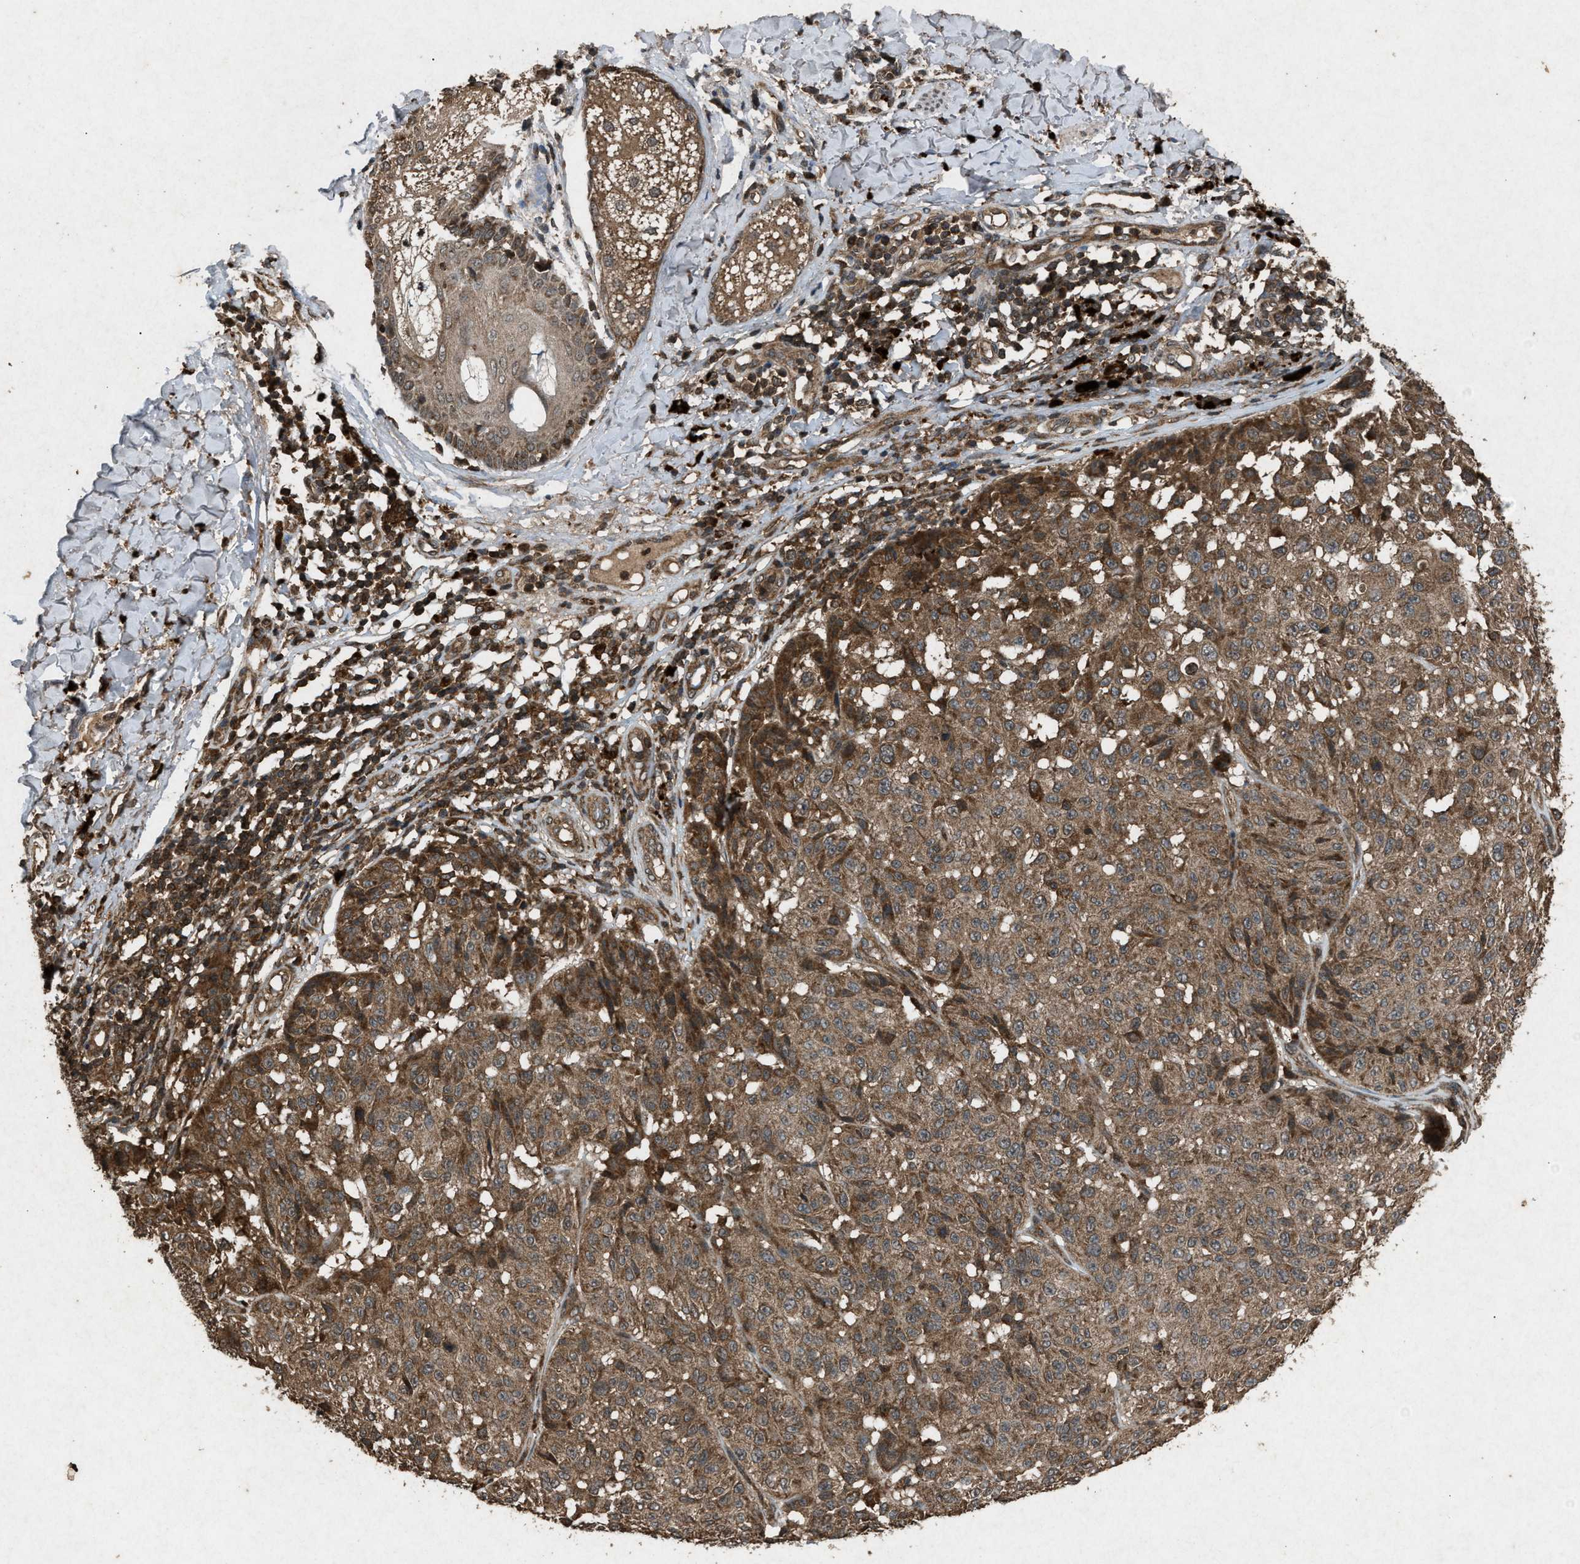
{"staining": {"intensity": "moderate", "quantity": ">75%", "location": "cytoplasmic/membranous"}, "tissue": "melanoma", "cell_type": "Tumor cells", "image_type": "cancer", "snomed": [{"axis": "morphology", "description": "Malignant melanoma, NOS"}, {"axis": "topography", "description": "Skin"}], "caption": "Melanoma stained with a brown dye displays moderate cytoplasmic/membranous positive staining in approximately >75% of tumor cells.", "gene": "OAS1", "patient": {"sex": "female", "age": 46}}